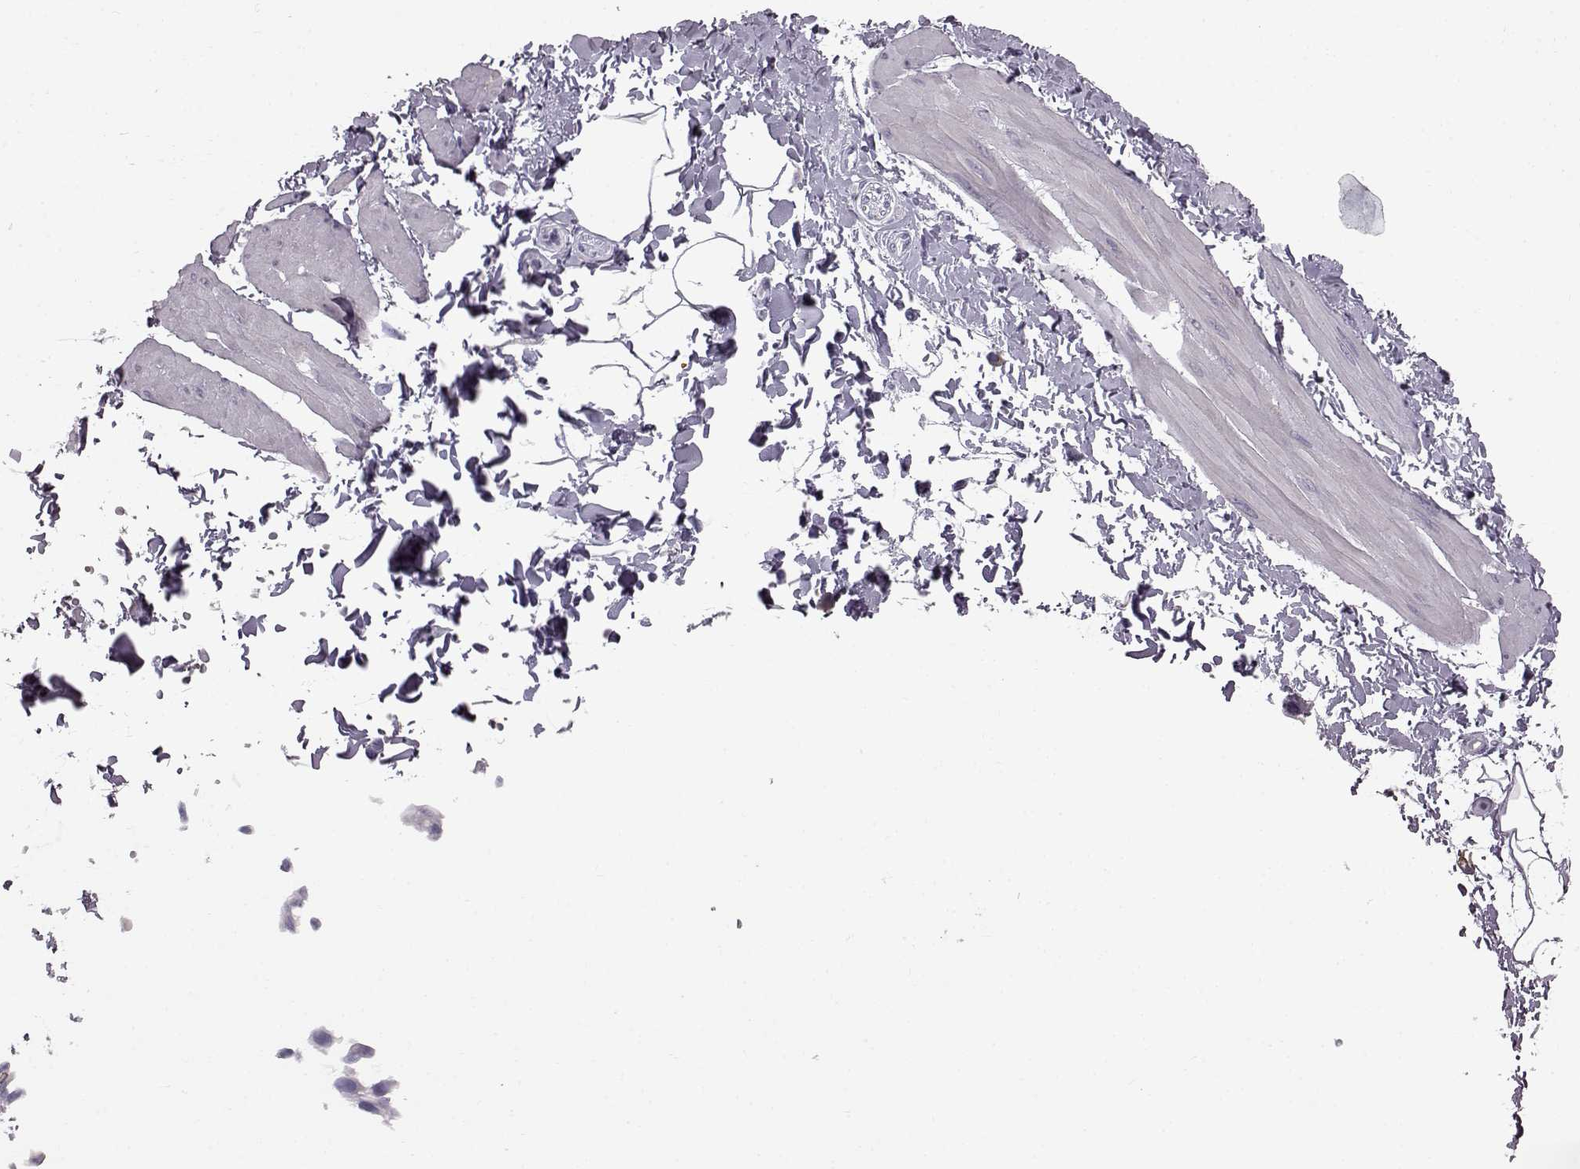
{"staining": {"intensity": "negative", "quantity": "none", "location": "none"}, "tissue": "adipose tissue", "cell_type": "Adipocytes", "image_type": "normal", "snomed": [{"axis": "morphology", "description": "Normal tissue, NOS"}, {"axis": "topography", "description": "Smooth muscle"}, {"axis": "topography", "description": "Peripheral nerve tissue"}], "caption": "High magnification brightfield microscopy of unremarkable adipose tissue stained with DAB (3,3'-diaminobenzidine) (brown) and counterstained with hematoxylin (blue): adipocytes show no significant expression.", "gene": "SLC28A2", "patient": {"sex": "male", "age": 58}}